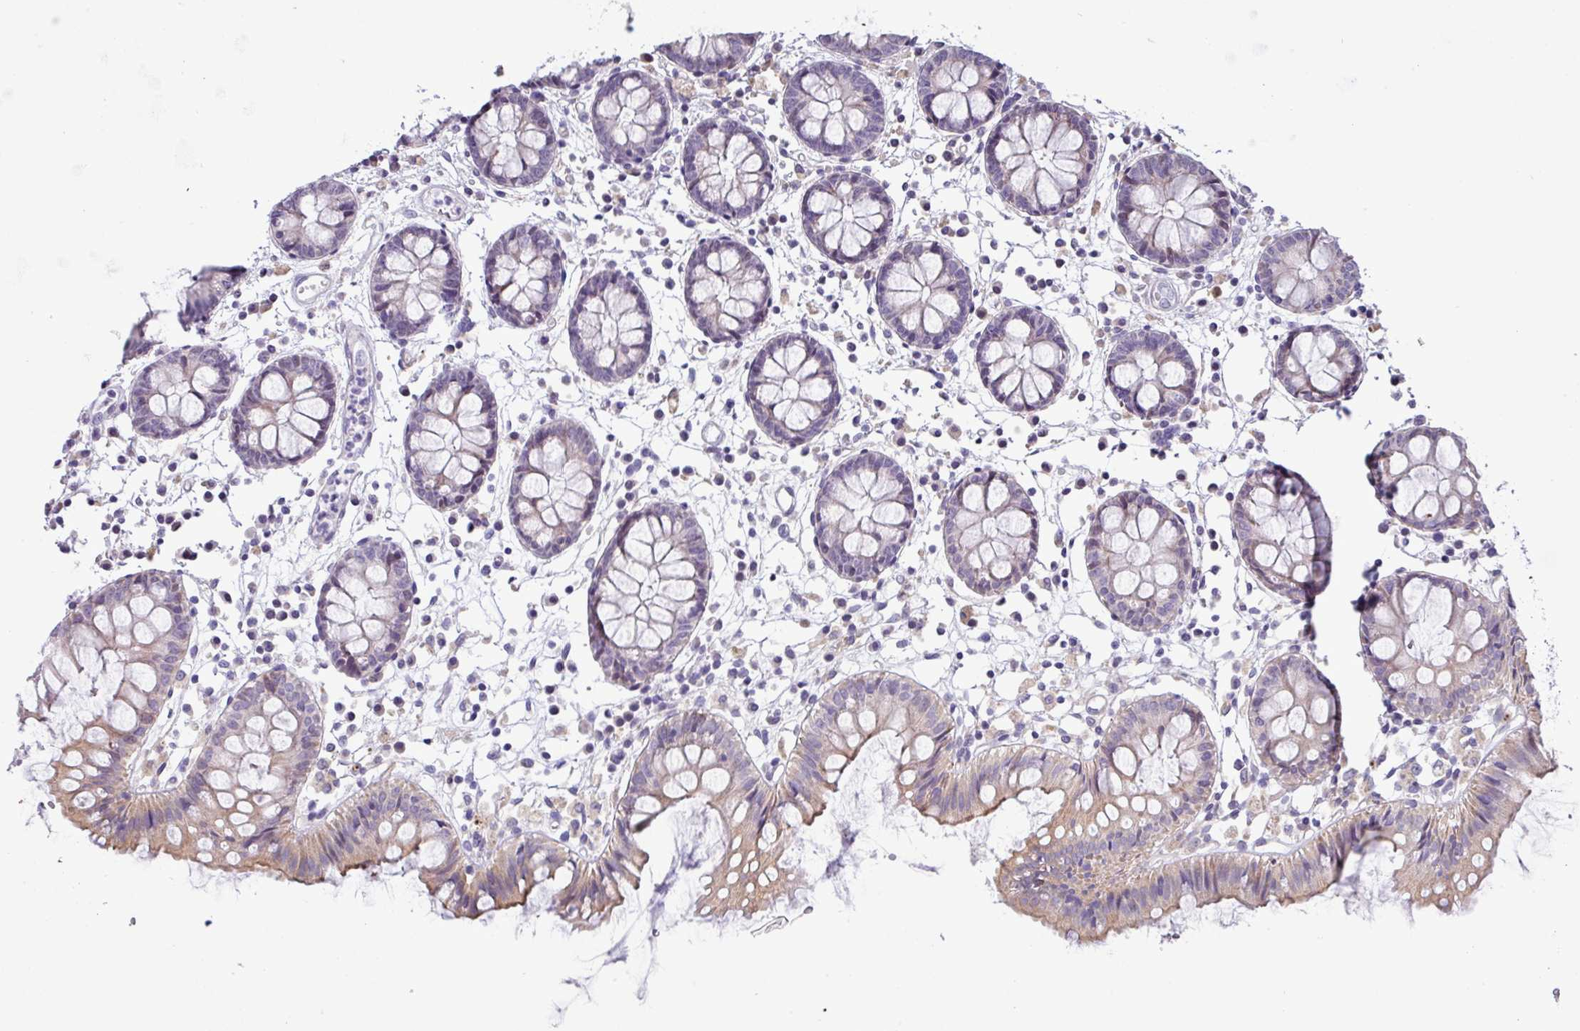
{"staining": {"intensity": "weak", "quantity": ">75%", "location": "cytoplasmic/membranous"}, "tissue": "colon", "cell_type": "Endothelial cells", "image_type": "normal", "snomed": [{"axis": "morphology", "description": "Normal tissue, NOS"}, {"axis": "topography", "description": "Colon"}], "caption": "An IHC micrograph of normal tissue is shown. Protein staining in brown shows weak cytoplasmic/membranous positivity in colon within endothelial cells. The staining is performed using DAB brown chromogen to label protein expression. The nuclei are counter-stained blue using hematoxylin.", "gene": "IRGC", "patient": {"sex": "female", "age": 84}}